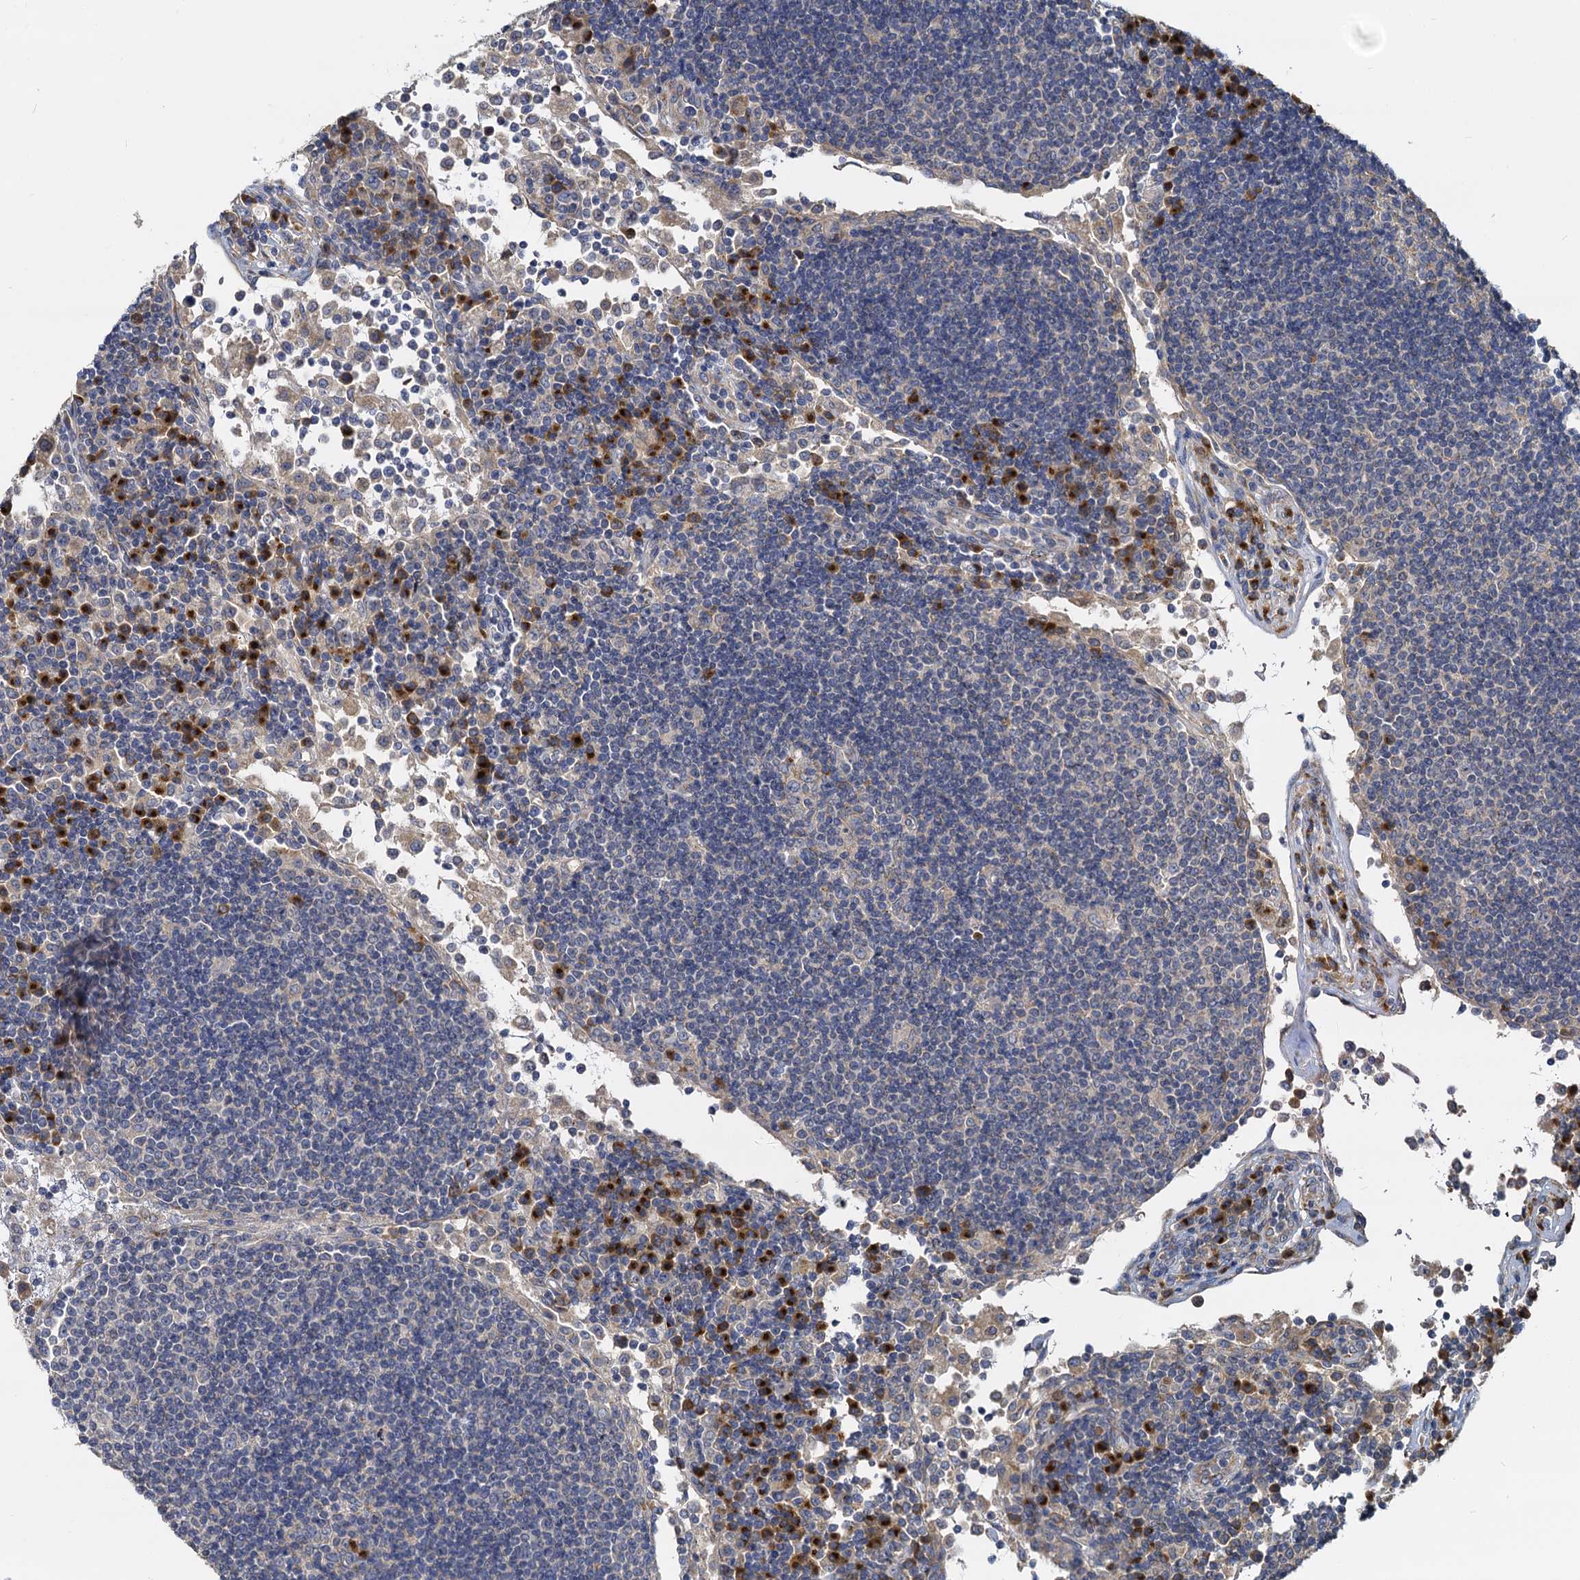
{"staining": {"intensity": "strong", "quantity": "<25%", "location": "cytoplasmic/membranous"}, "tissue": "lymph node", "cell_type": "Non-germinal center cells", "image_type": "normal", "snomed": [{"axis": "morphology", "description": "Normal tissue, NOS"}, {"axis": "topography", "description": "Lymph node"}], "caption": "Protein staining by immunohistochemistry (IHC) displays strong cytoplasmic/membranous expression in about <25% of non-germinal center cells in unremarkable lymph node. (IHC, brightfield microscopy, high magnification).", "gene": "NKAPD1", "patient": {"sex": "female", "age": 53}}